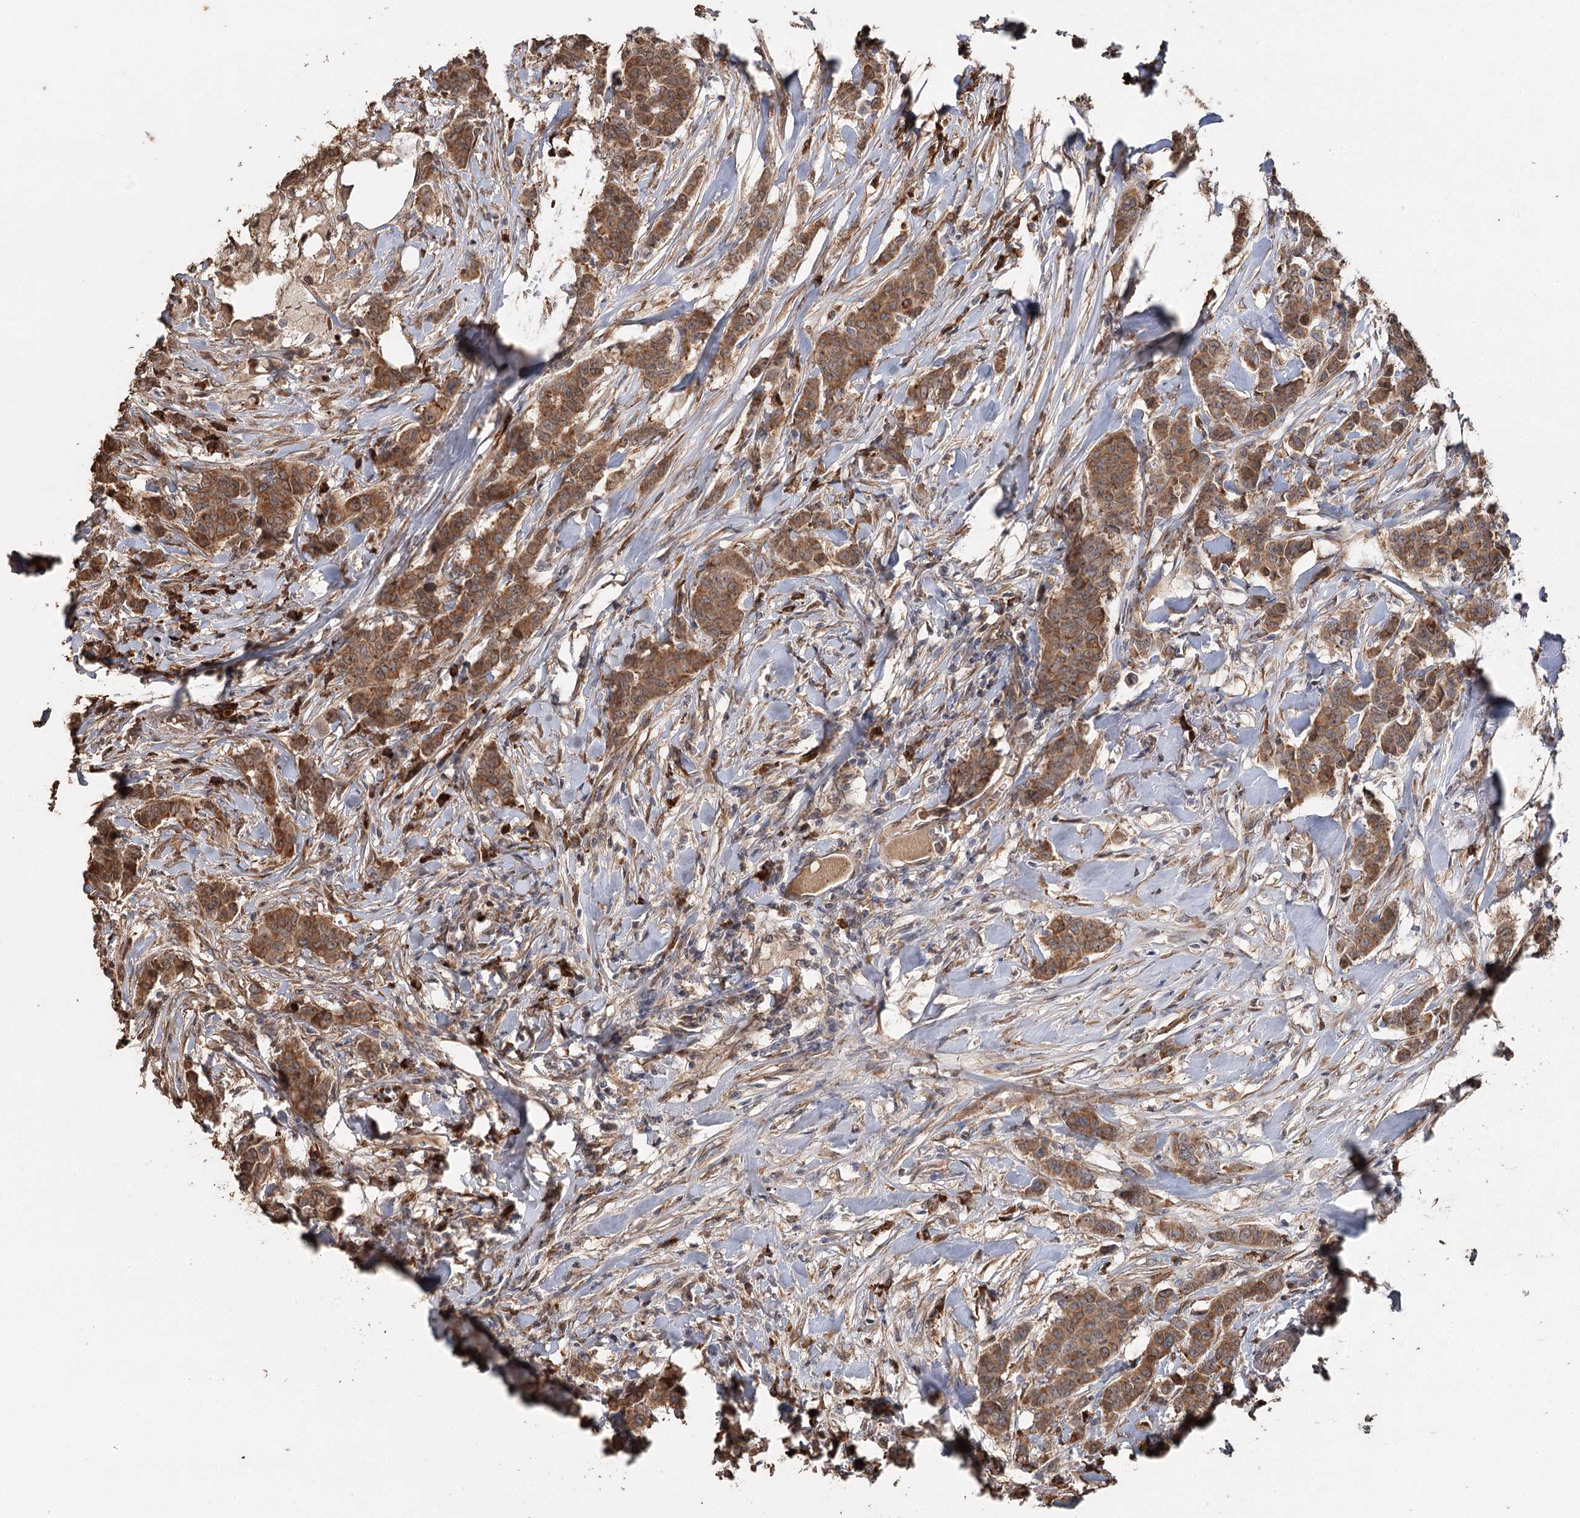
{"staining": {"intensity": "moderate", "quantity": ">75%", "location": "cytoplasmic/membranous"}, "tissue": "breast cancer", "cell_type": "Tumor cells", "image_type": "cancer", "snomed": [{"axis": "morphology", "description": "Duct carcinoma"}, {"axis": "topography", "description": "Breast"}], "caption": "Immunohistochemical staining of human intraductal carcinoma (breast) exhibits moderate cytoplasmic/membranous protein expression in about >75% of tumor cells.", "gene": "SYVN1", "patient": {"sex": "female", "age": 40}}